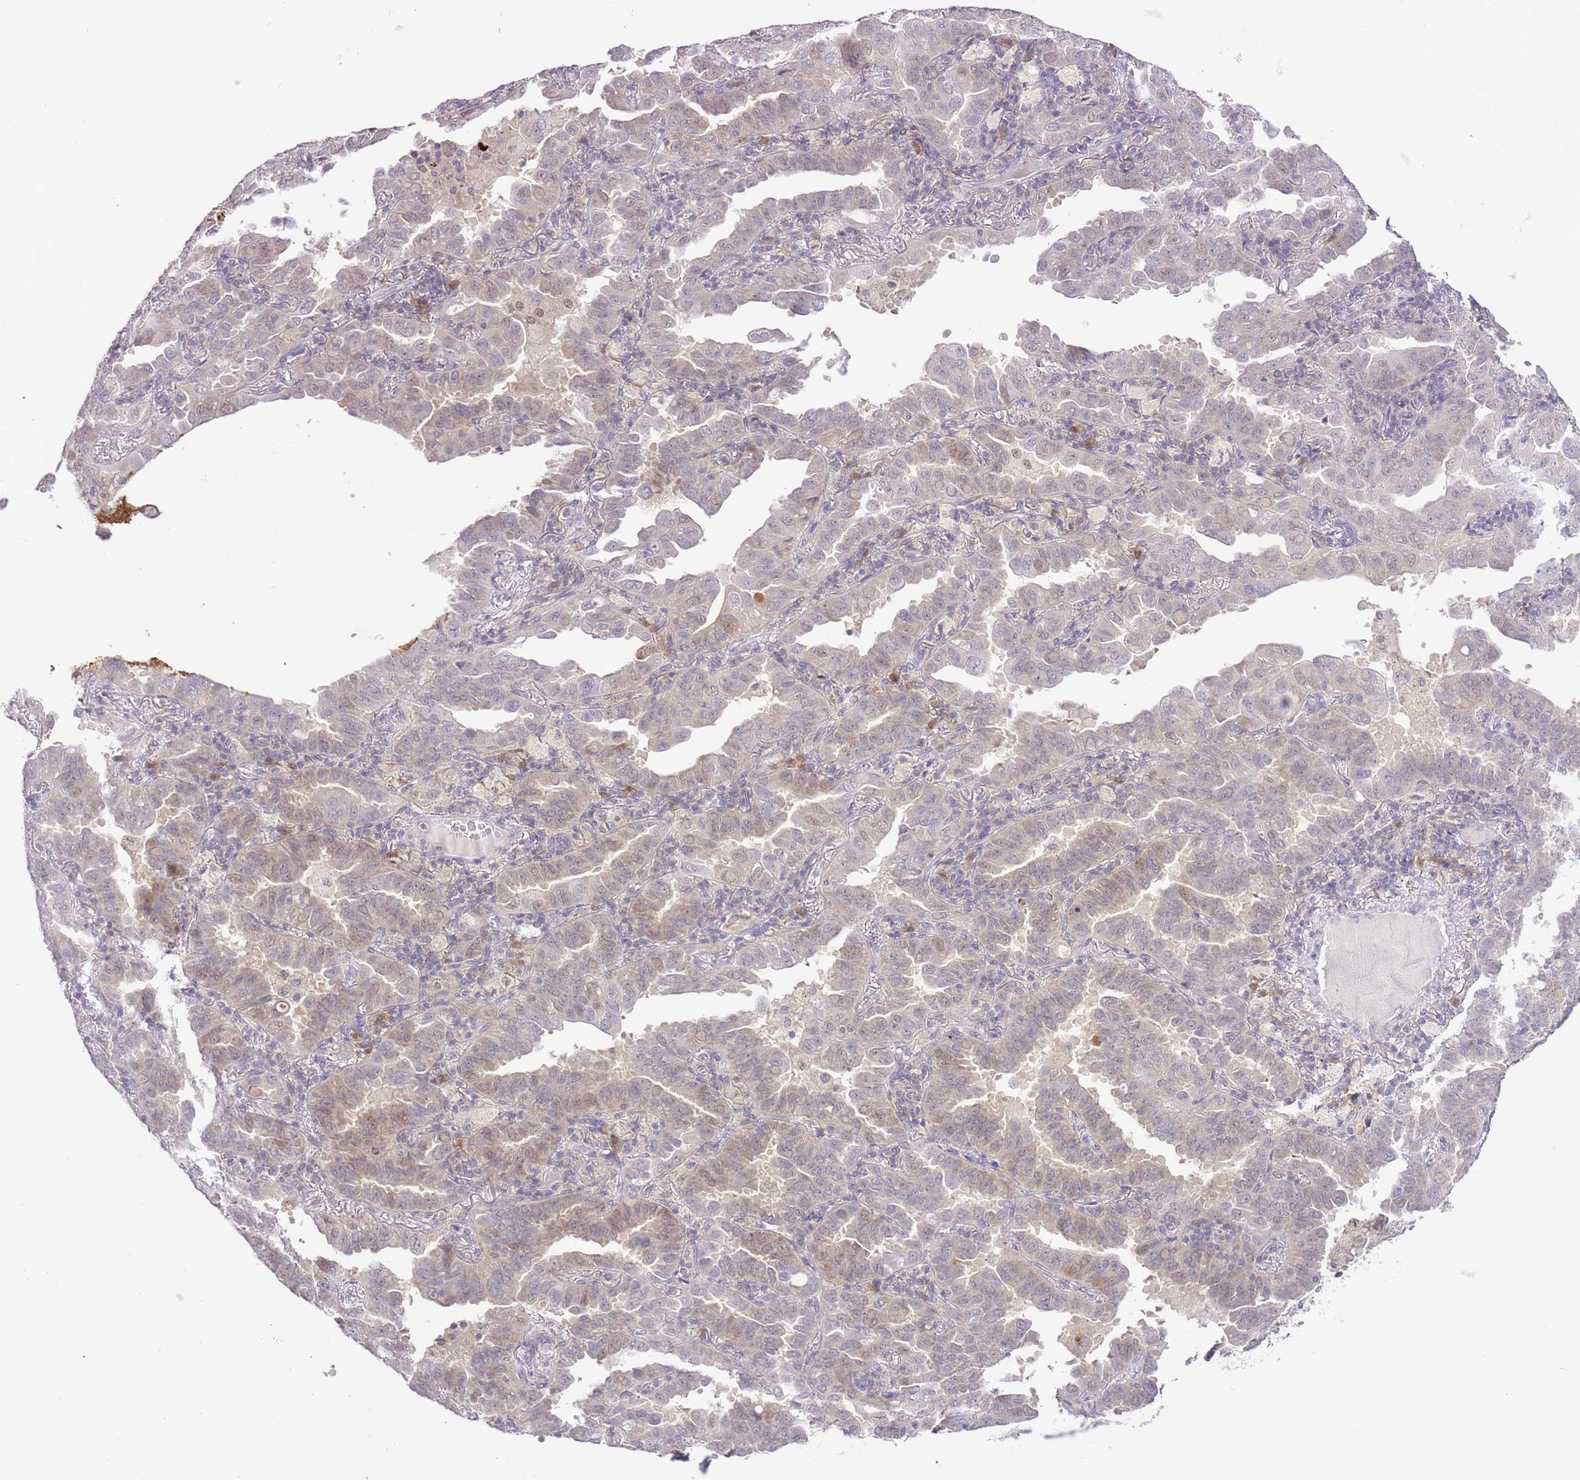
{"staining": {"intensity": "negative", "quantity": "none", "location": "none"}, "tissue": "lung cancer", "cell_type": "Tumor cells", "image_type": "cancer", "snomed": [{"axis": "morphology", "description": "Adenocarcinoma, NOS"}, {"axis": "topography", "description": "Lung"}], "caption": "This histopathology image is of lung cancer stained with IHC to label a protein in brown with the nuclei are counter-stained blue. There is no expression in tumor cells.", "gene": "GALK2", "patient": {"sex": "male", "age": 64}}